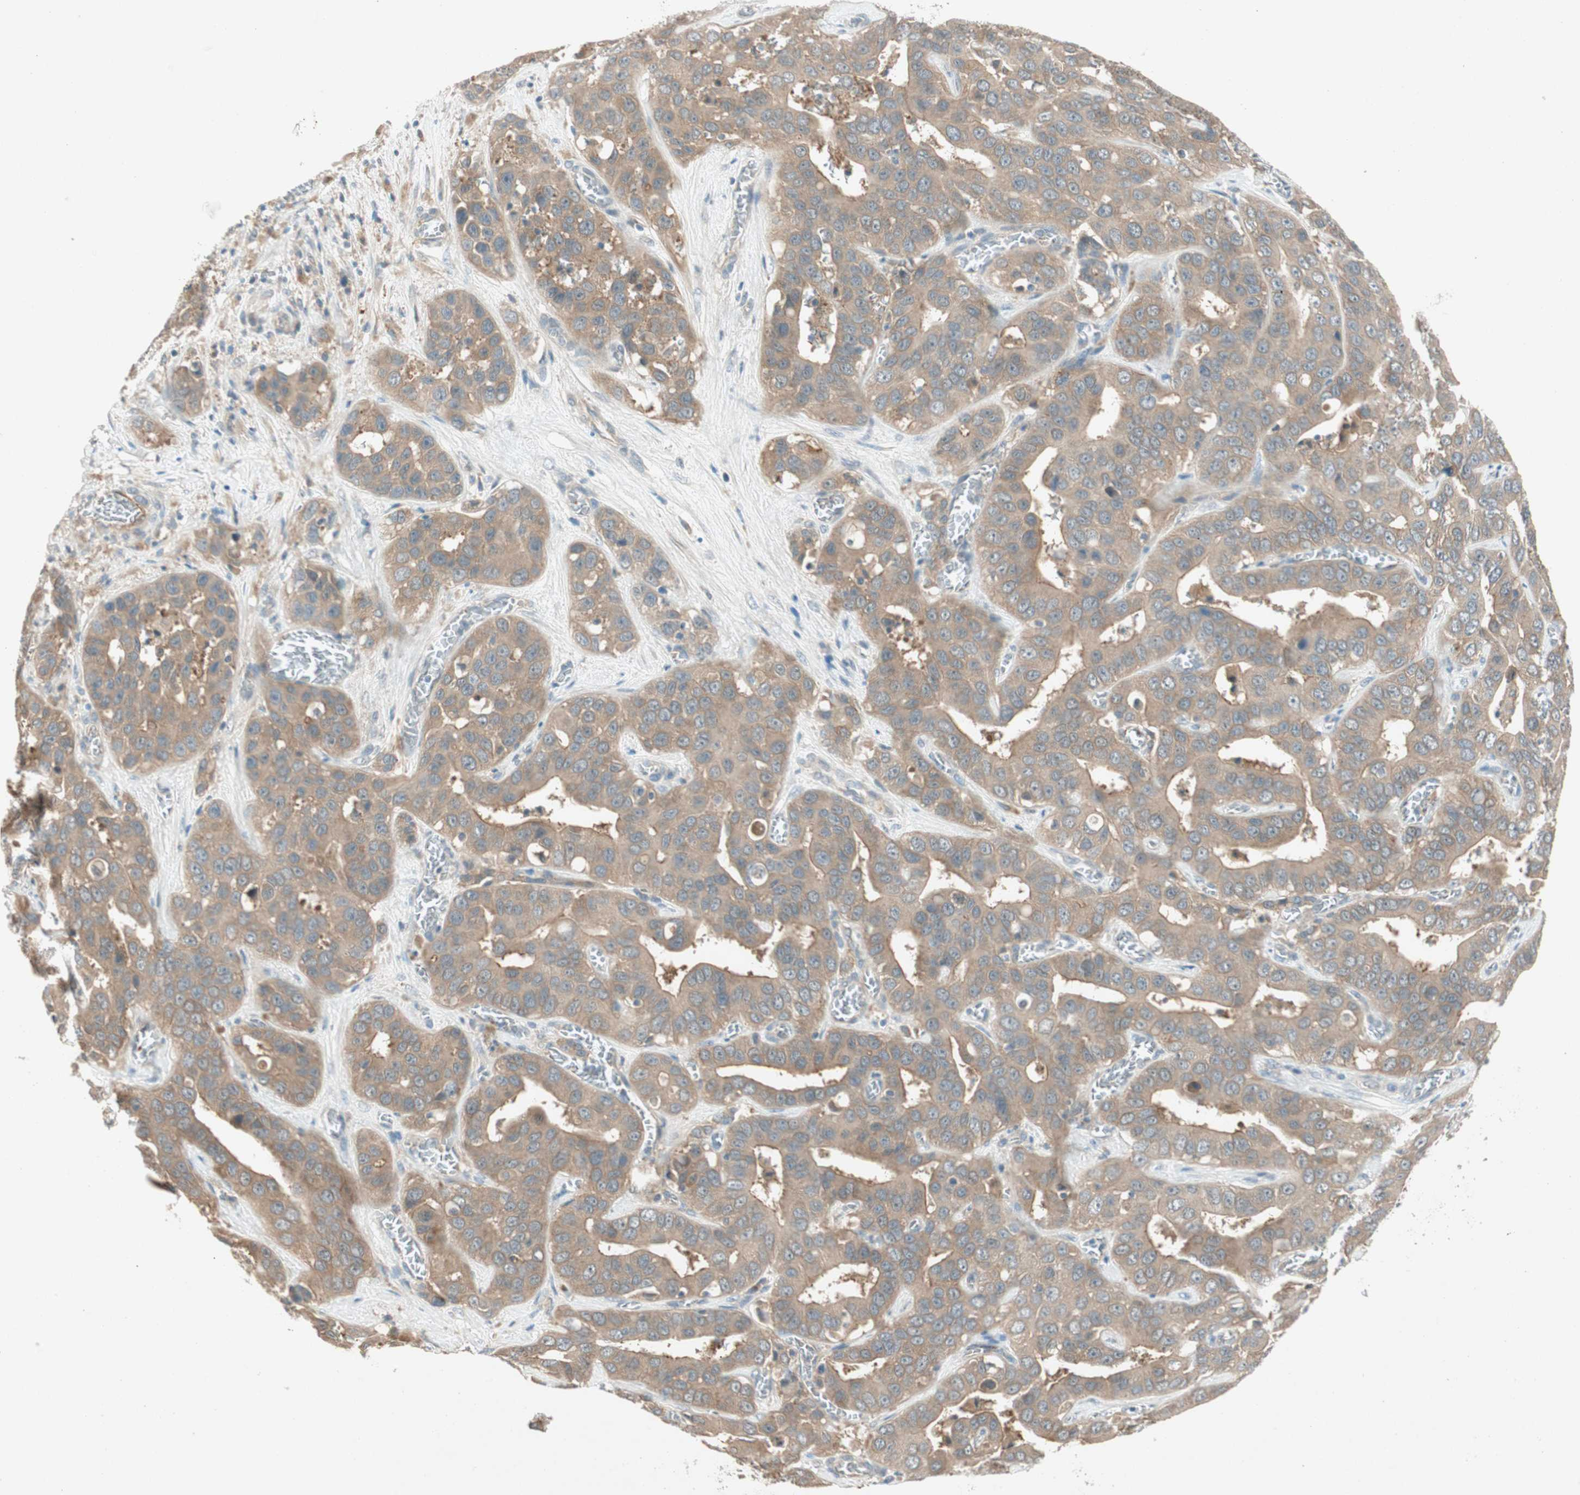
{"staining": {"intensity": "moderate", "quantity": ">75%", "location": "cytoplasmic/membranous"}, "tissue": "liver cancer", "cell_type": "Tumor cells", "image_type": "cancer", "snomed": [{"axis": "morphology", "description": "Cholangiocarcinoma"}, {"axis": "topography", "description": "Liver"}], "caption": "Moderate cytoplasmic/membranous protein staining is appreciated in approximately >75% of tumor cells in liver cancer. The protein is shown in brown color, while the nuclei are stained blue.", "gene": "NCLN", "patient": {"sex": "female", "age": 52}}